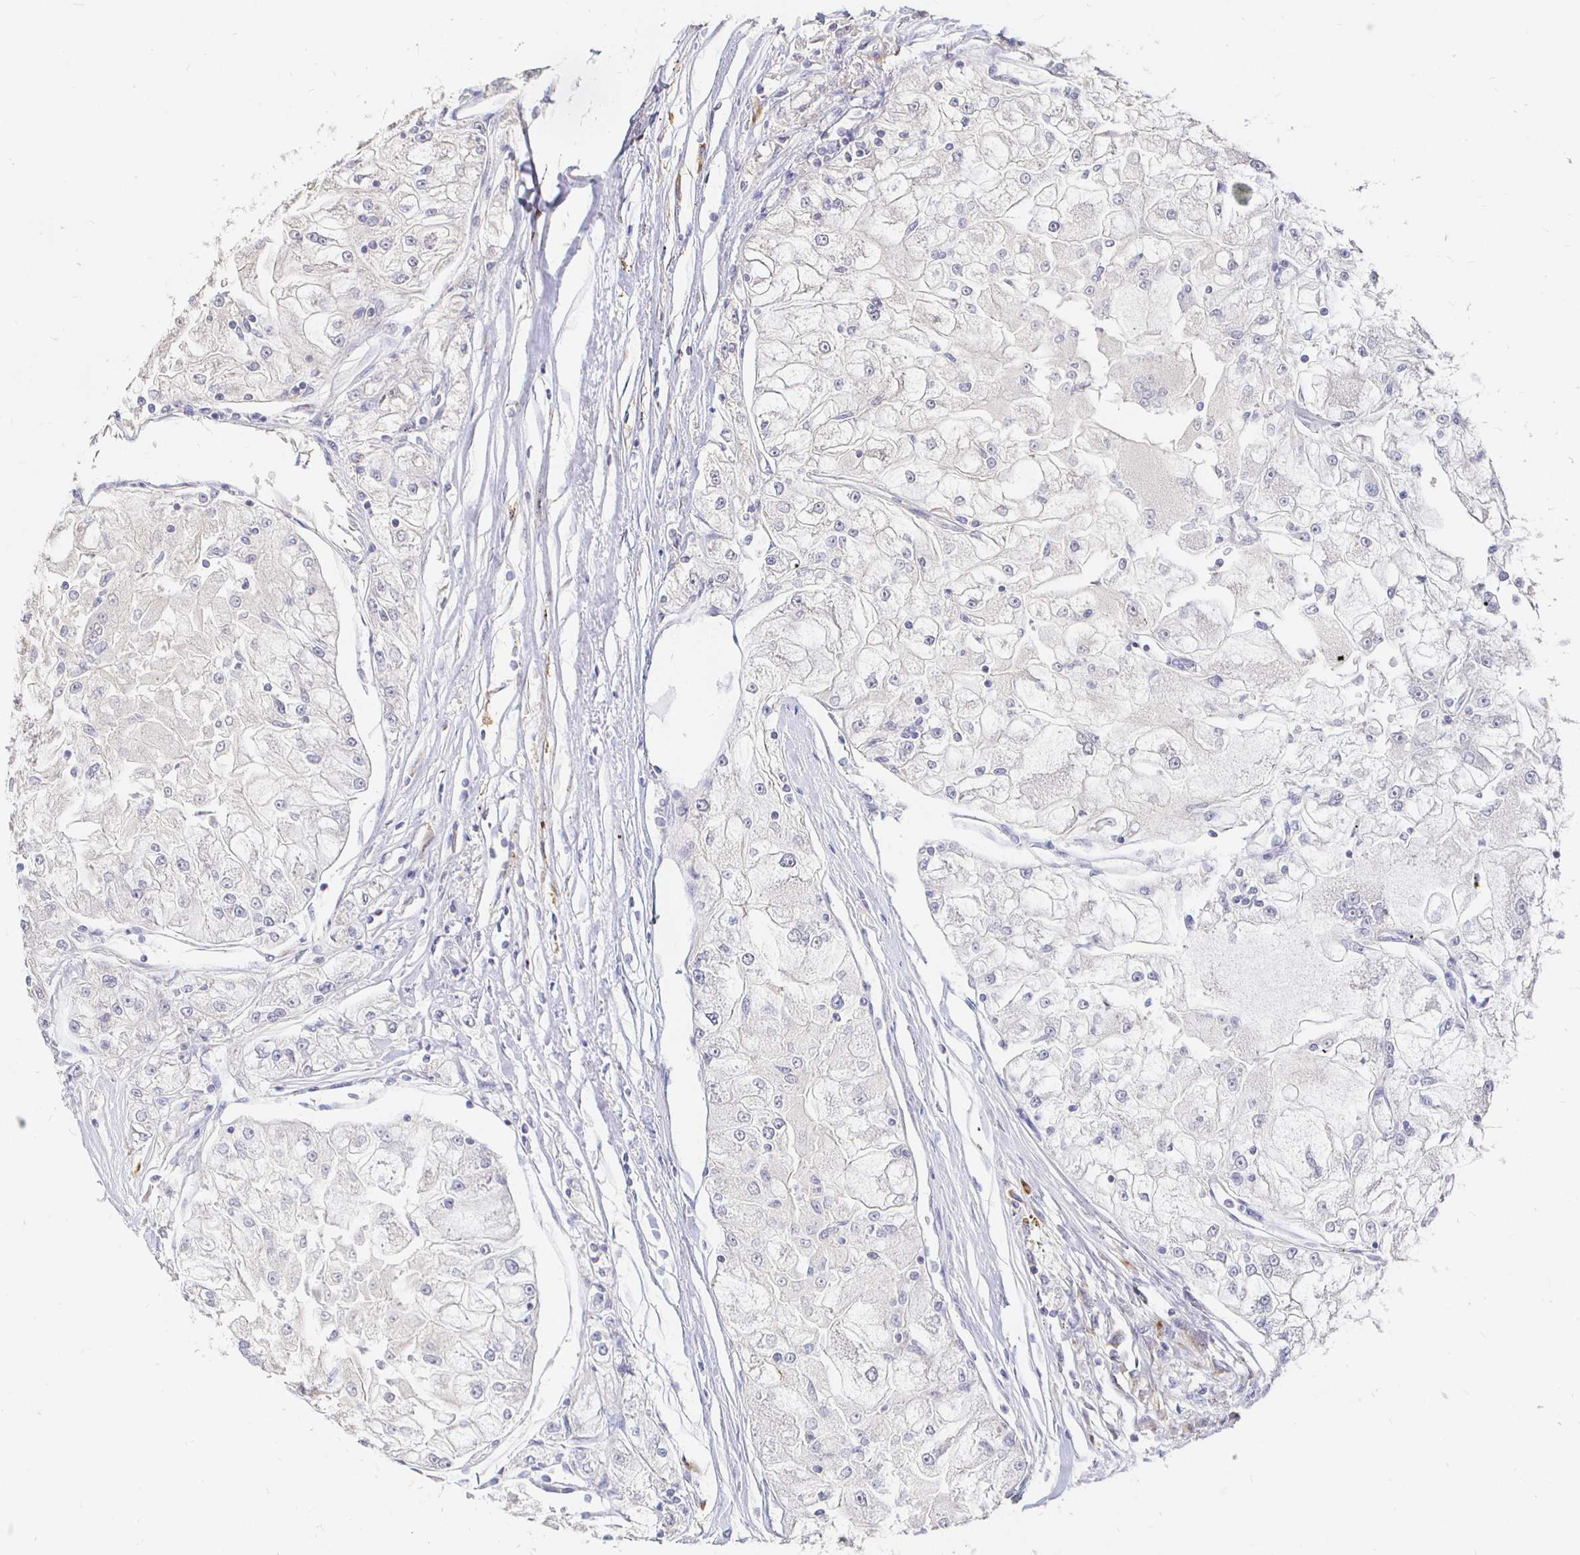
{"staining": {"intensity": "negative", "quantity": "none", "location": "none"}, "tissue": "renal cancer", "cell_type": "Tumor cells", "image_type": "cancer", "snomed": [{"axis": "morphology", "description": "Adenocarcinoma, NOS"}, {"axis": "topography", "description": "Kidney"}], "caption": "Micrograph shows no protein positivity in tumor cells of renal cancer (adenocarcinoma) tissue.", "gene": "CXCR3", "patient": {"sex": "female", "age": 72}}